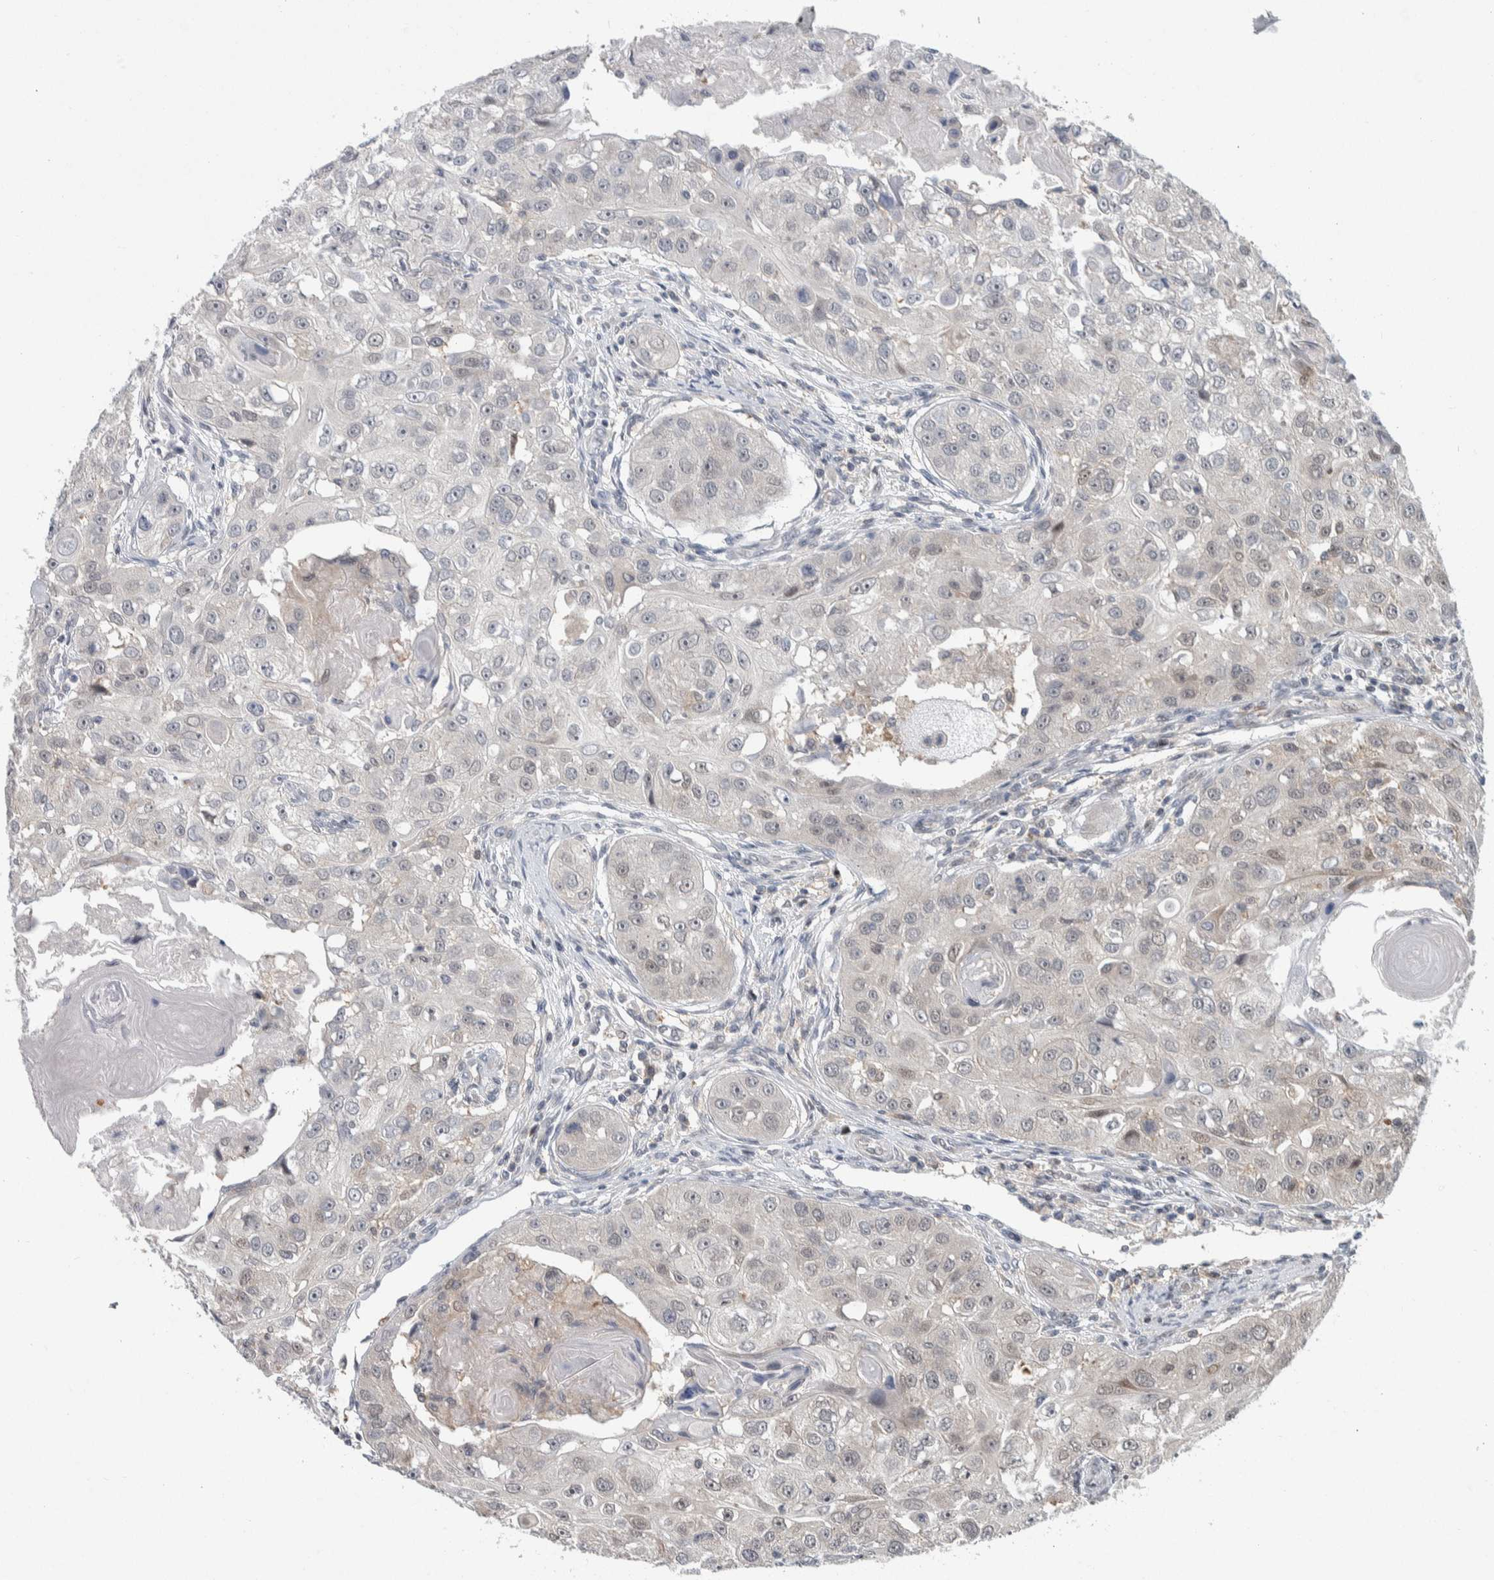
{"staining": {"intensity": "negative", "quantity": "none", "location": "none"}, "tissue": "head and neck cancer", "cell_type": "Tumor cells", "image_type": "cancer", "snomed": [{"axis": "morphology", "description": "Normal tissue, NOS"}, {"axis": "morphology", "description": "Squamous cell carcinoma, NOS"}, {"axis": "topography", "description": "Skeletal muscle"}, {"axis": "topography", "description": "Head-Neck"}], "caption": "The micrograph reveals no staining of tumor cells in head and neck cancer. (DAB (3,3'-diaminobenzidine) immunohistochemistry (IHC), high magnification).", "gene": "PTPA", "patient": {"sex": "male", "age": 51}}